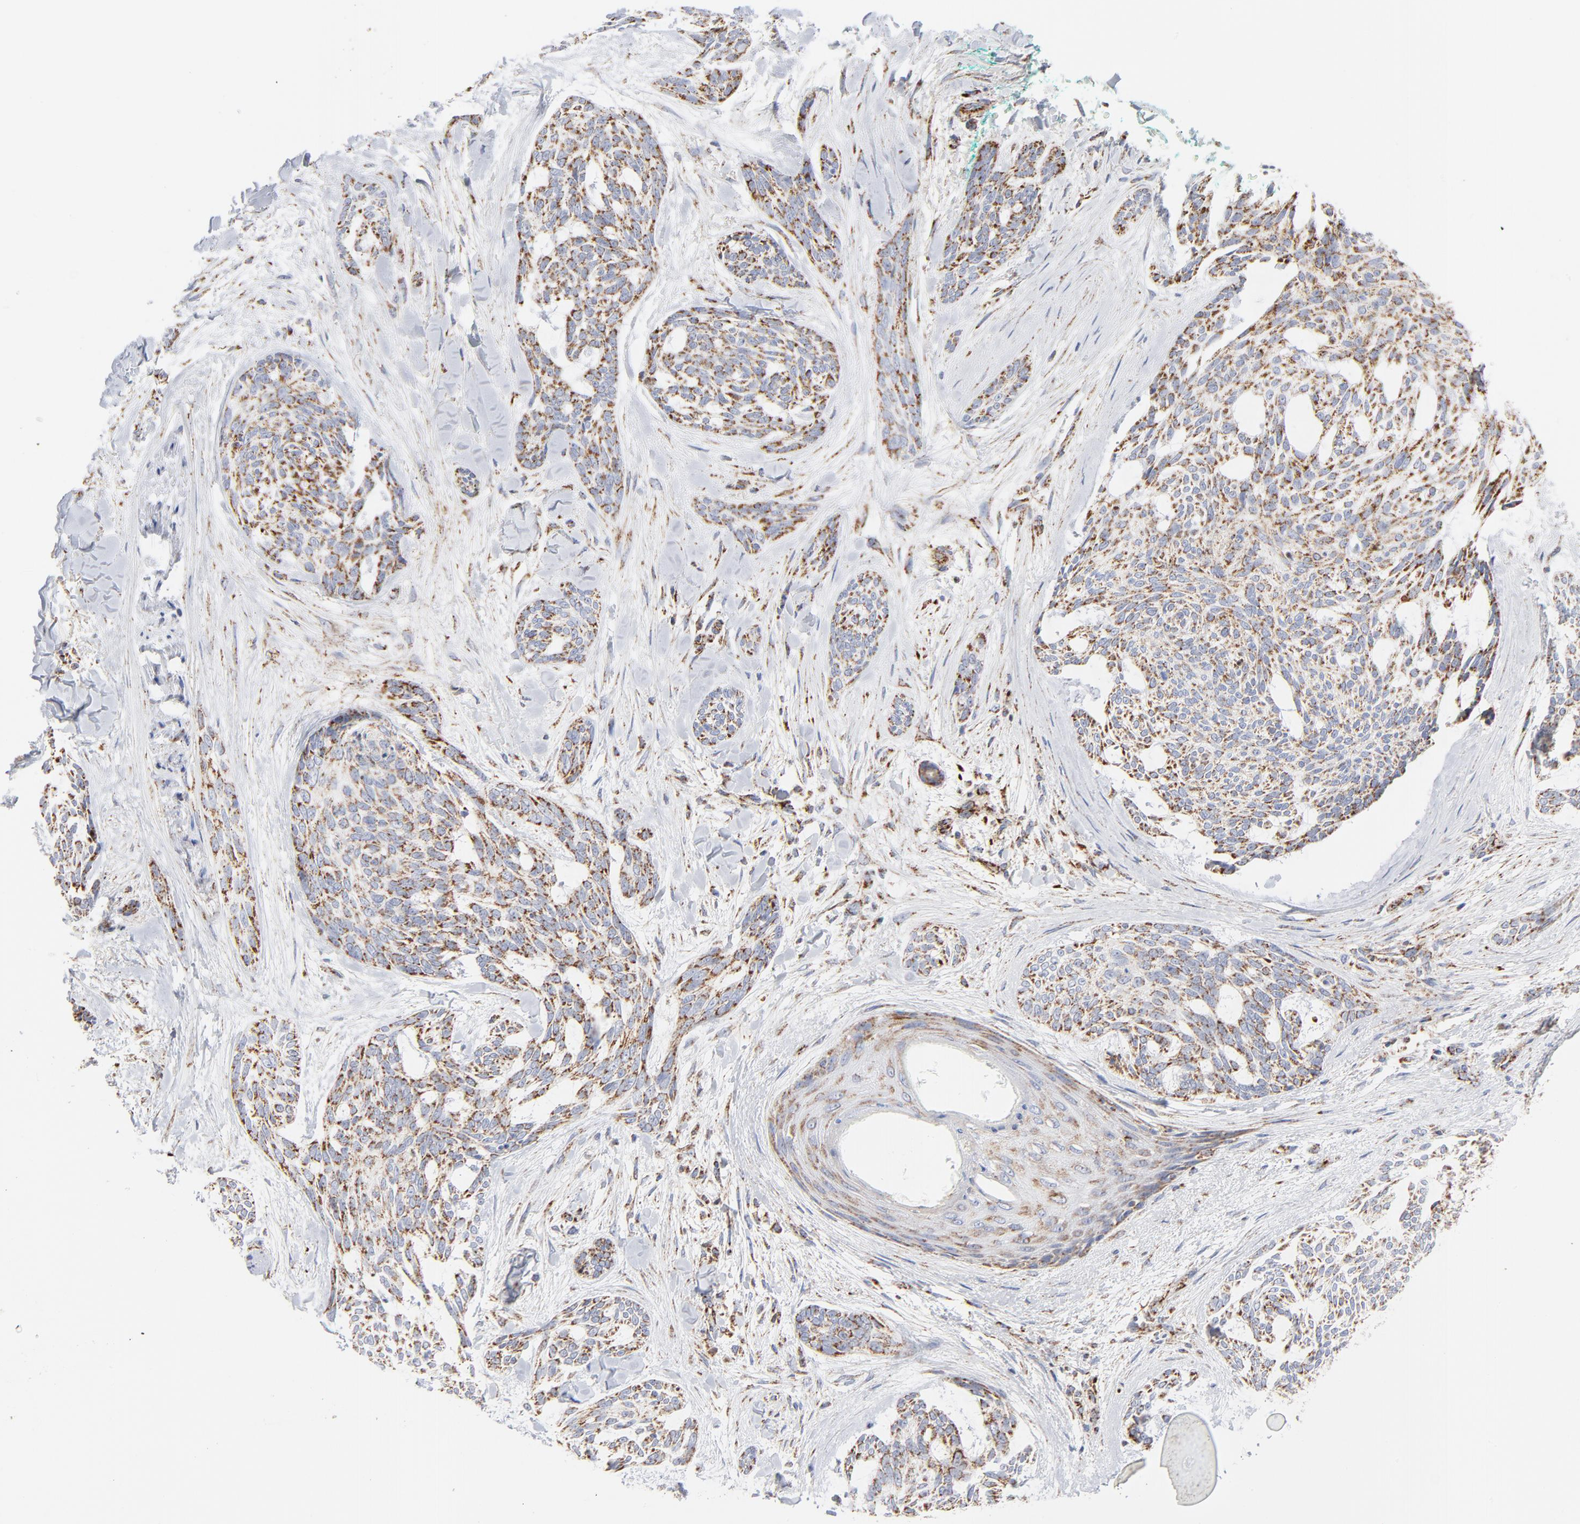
{"staining": {"intensity": "strong", "quantity": ">75%", "location": "cytoplasmic/membranous"}, "tissue": "skin cancer", "cell_type": "Tumor cells", "image_type": "cancer", "snomed": [{"axis": "morphology", "description": "Normal tissue, NOS"}, {"axis": "morphology", "description": "Basal cell carcinoma"}, {"axis": "topography", "description": "Skin"}], "caption": "This photomicrograph shows immunohistochemistry (IHC) staining of human skin basal cell carcinoma, with high strong cytoplasmic/membranous staining in about >75% of tumor cells.", "gene": "DIABLO", "patient": {"sex": "female", "age": 71}}